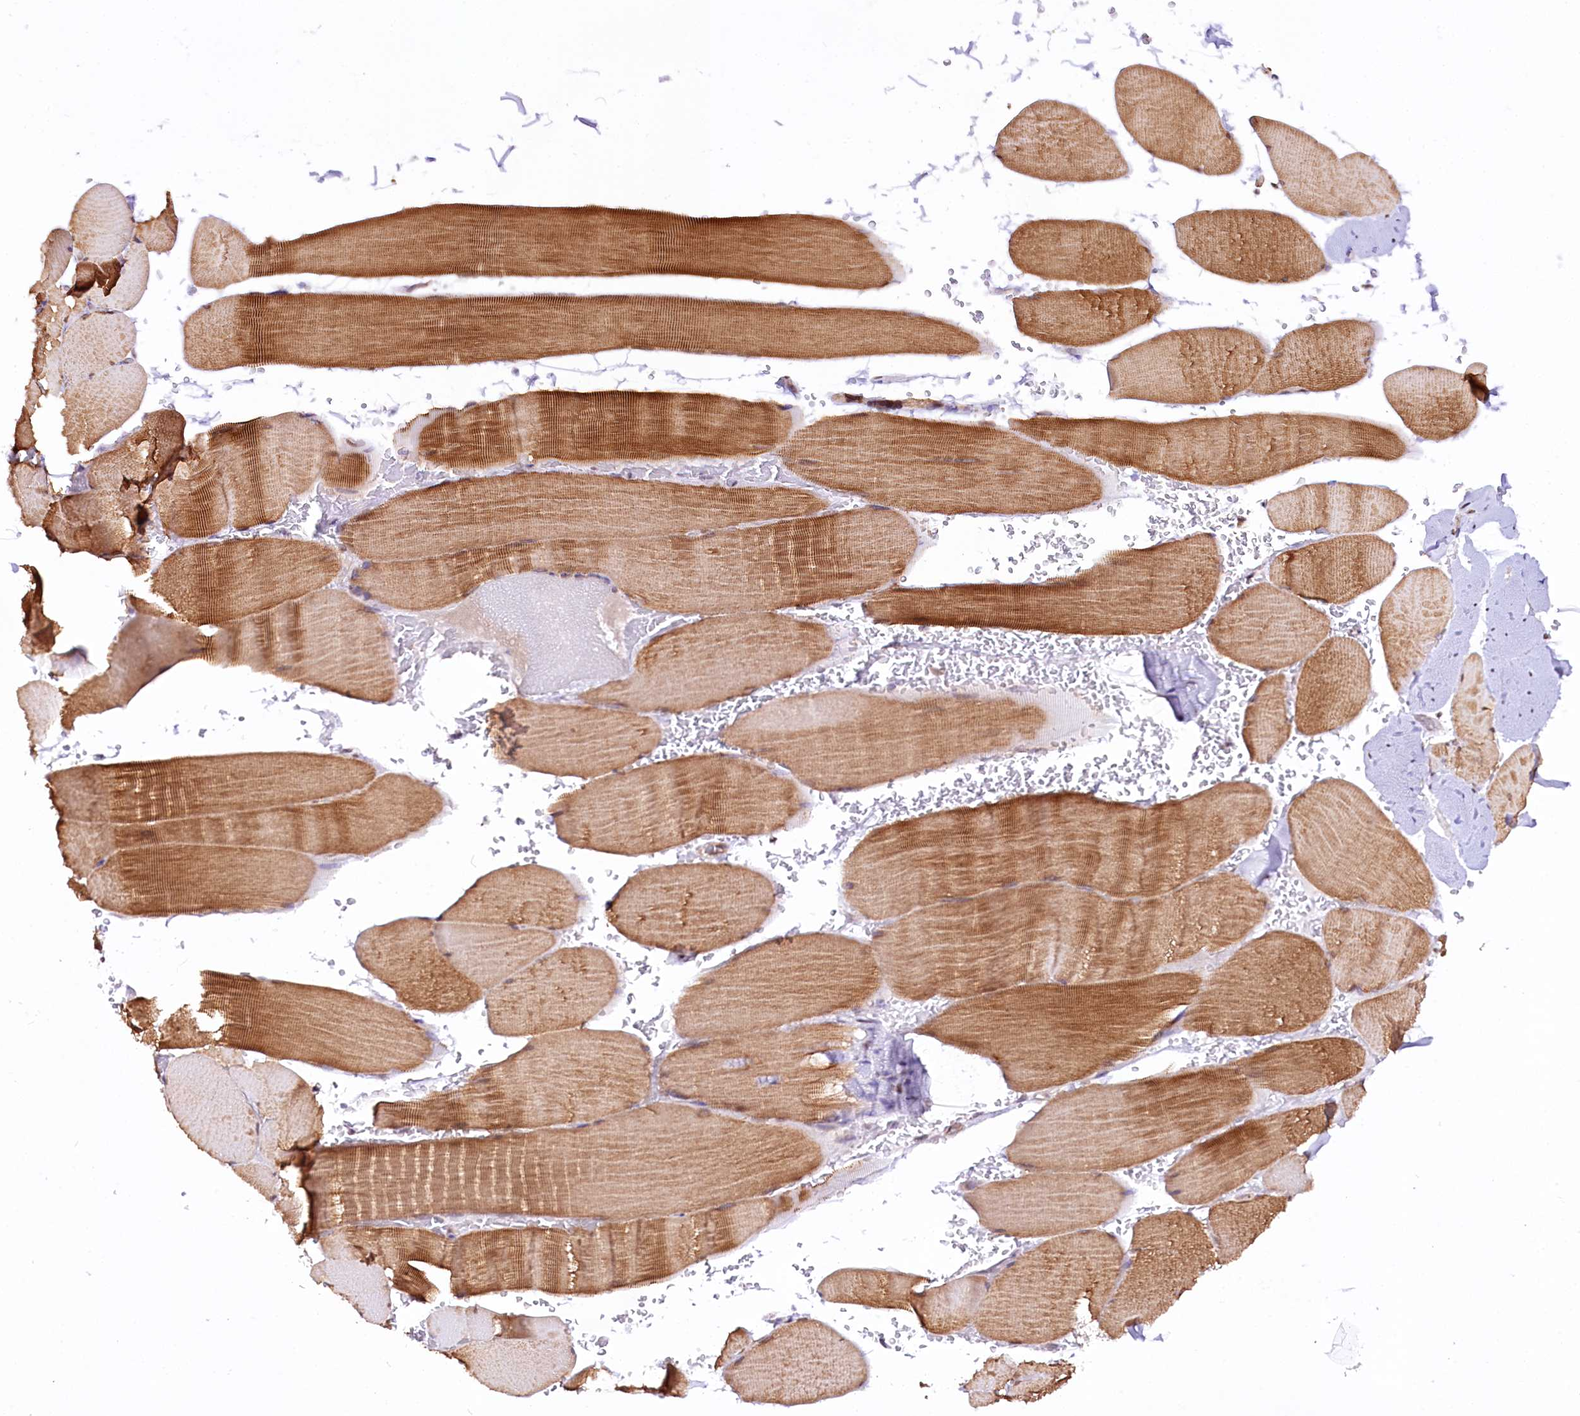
{"staining": {"intensity": "moderate", "quantity": ">75%", "location": "cytoplasmic/membranous"}, "tissue": "skeletal muscle", "cell_type": "Myocytes", "image_type": "normal", "snomed": [{"axis": "morphology", "description": "Normal tissue, NOS"}, {"axis": "topography", "description": "Skeletal muscle"}, {"axis": "topography", "description": "Head-Neck"}], "caption": "About >75% of myocytes in unremarkable human skeletal muscle display moderate cytoplasmic/membranous protein expression as visualized by brown immunohistochemical staining.", "gene": "ST7", "patient": {"sex": "male", "age": 66}}